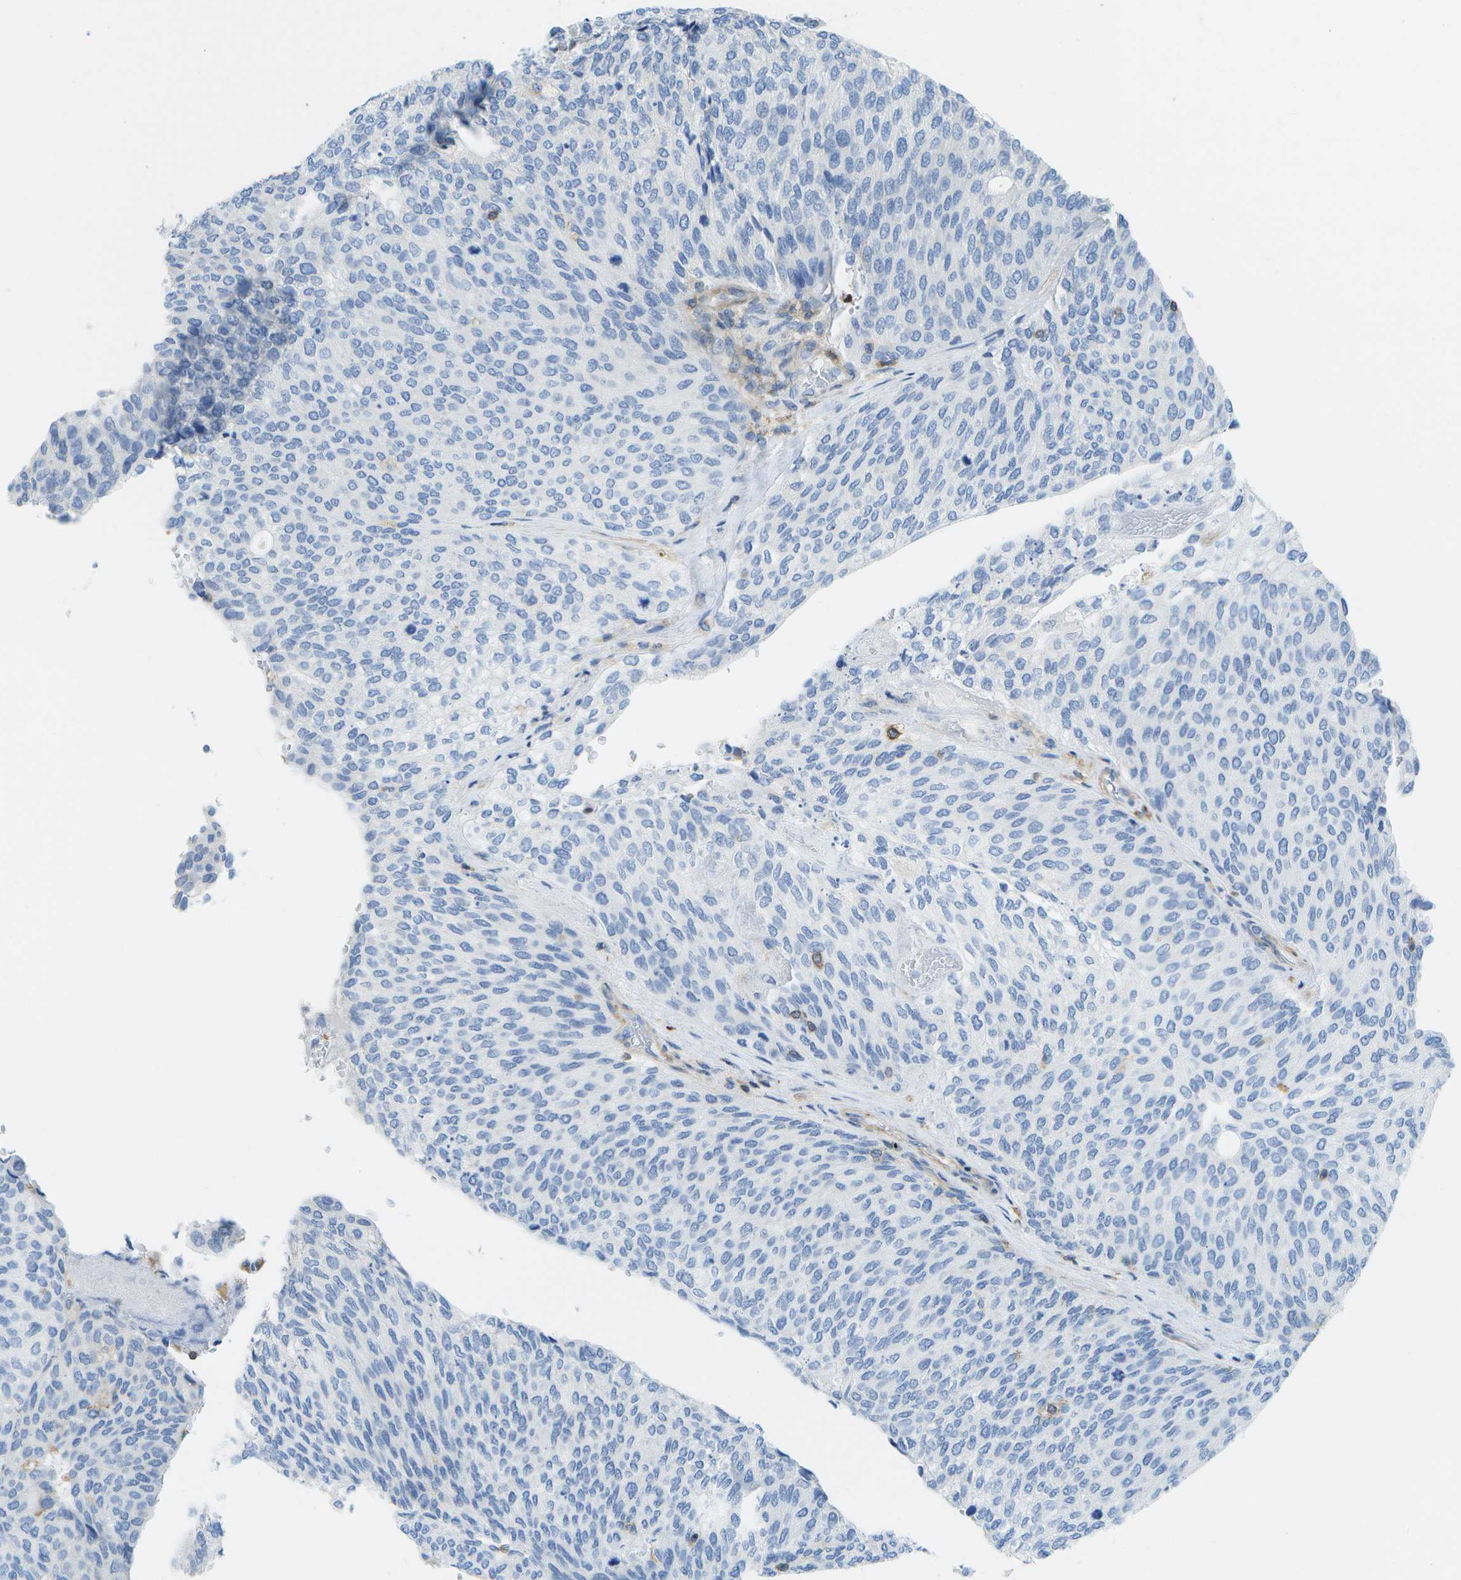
{"staining": {"intensity": "negative", "quantity": "none", "location": "none"}, "tissue": "urothelial cancer", "cell_type": "Tumor cells", "image_type": "cancer", "snomed": [{"axis": "morphology", "description": "Urothelial carcinoma, Low grade"}, {"axis": "topography", "description": "Urinary bladder"}], "caption": "Protein analysis of low-grade urothelial carcinoma reveals no significant expression in tumor cells.", "gene": "RCSD1", "patient": {"sex": "female", "age": 79}}